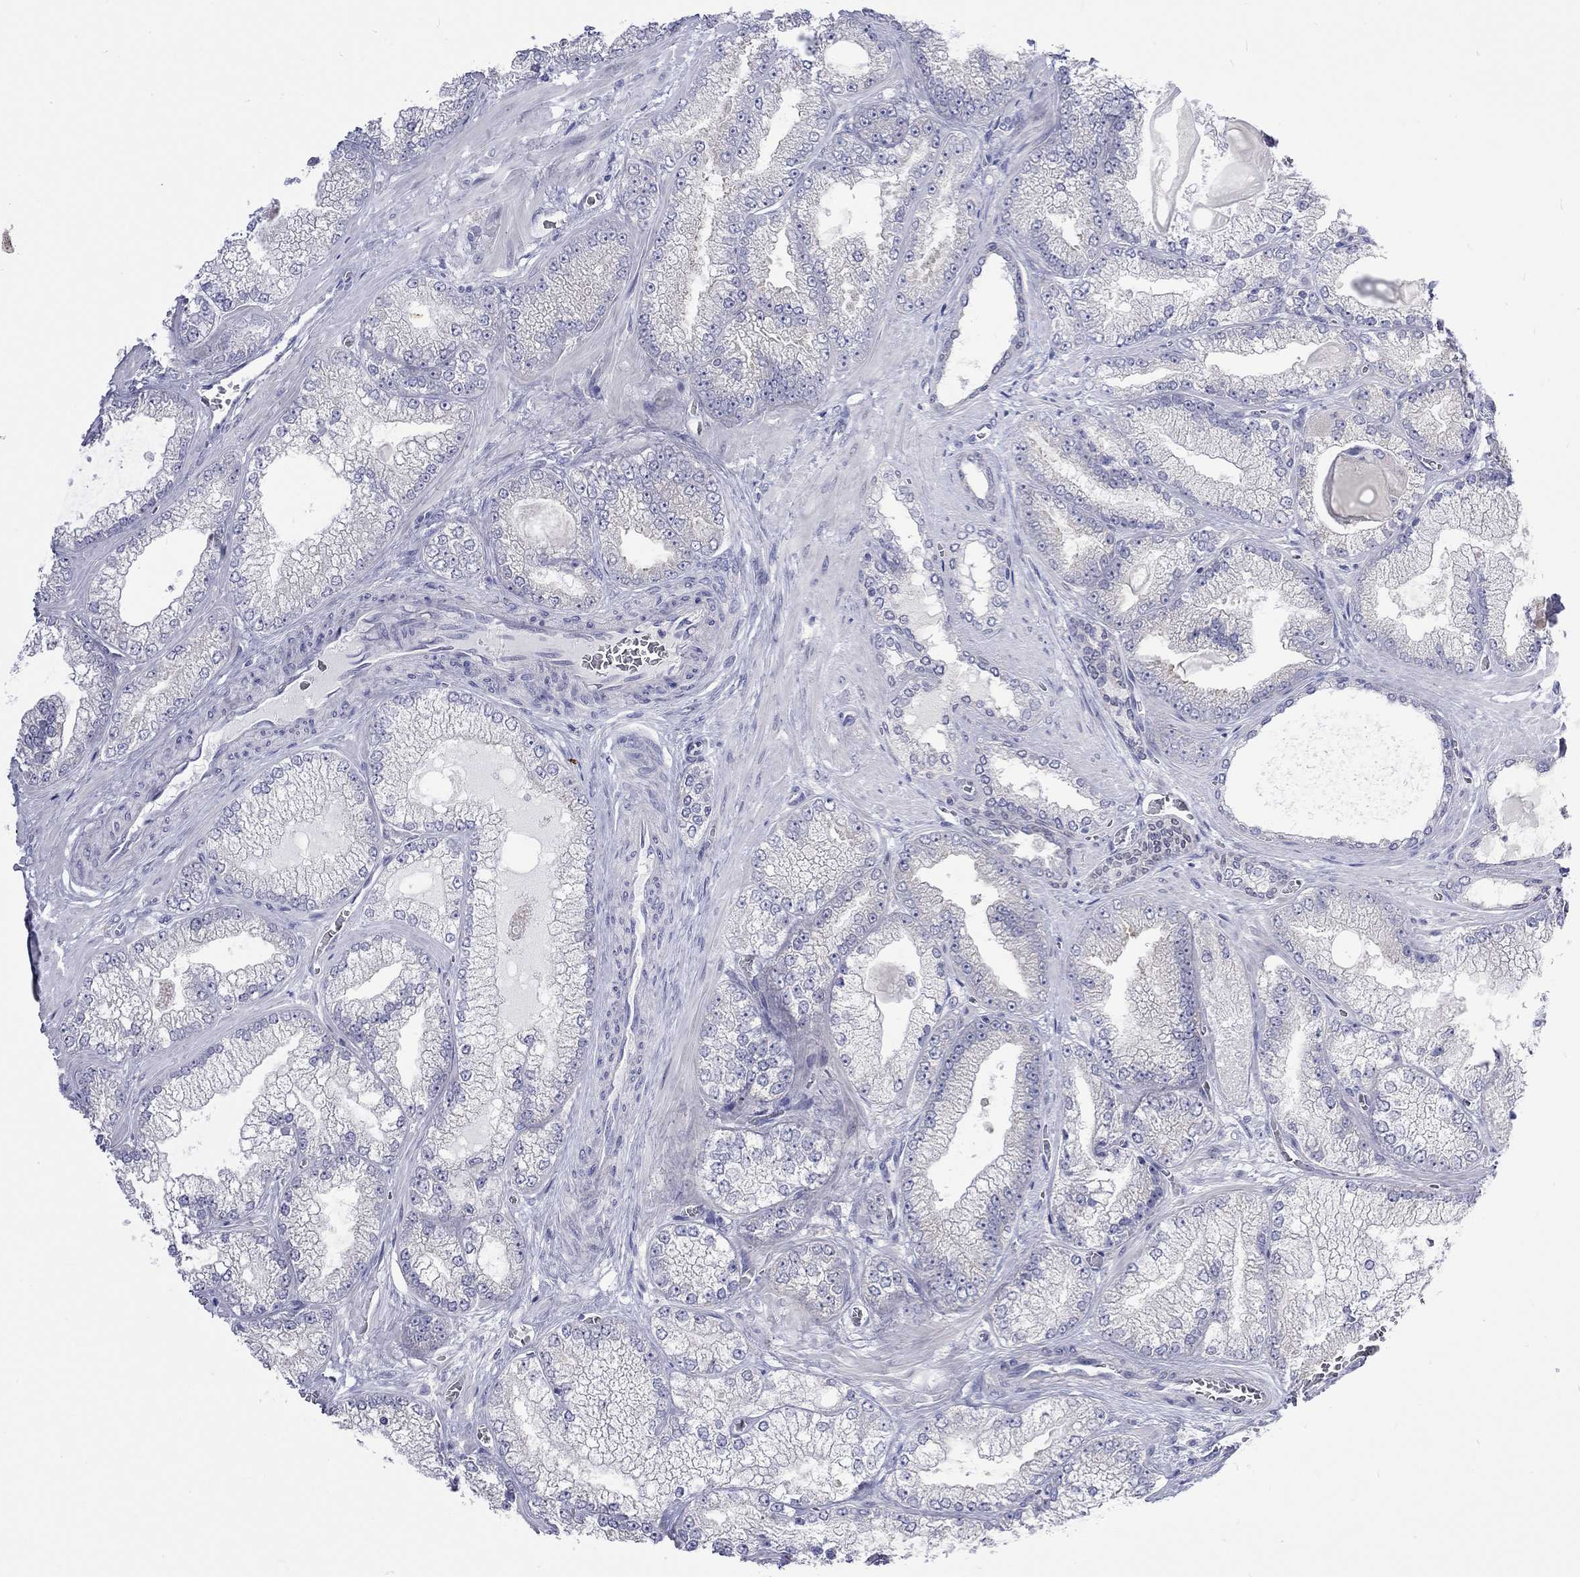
{"staining": {"intensity": "negative", "quantity": "none", "location": "none"}, "tissue": "prostate cancer", "cell_type": "Tumor cells", "image_type": "cancer", "snomed": [{"axis": "morphology", "description": "Adenocarcinoma, Low grade"}, {"axis": "topography", "description": "Prostate"}], "caption": "This micrograph is of low-grade adenocarcinoma (prostate) stained with IHC to label a protein in brown with the nuclei are counter-stained blue. There is no staining in tumor cells.", "gene": "CERS1", "patient": {"sex": "male", "age": 57}}